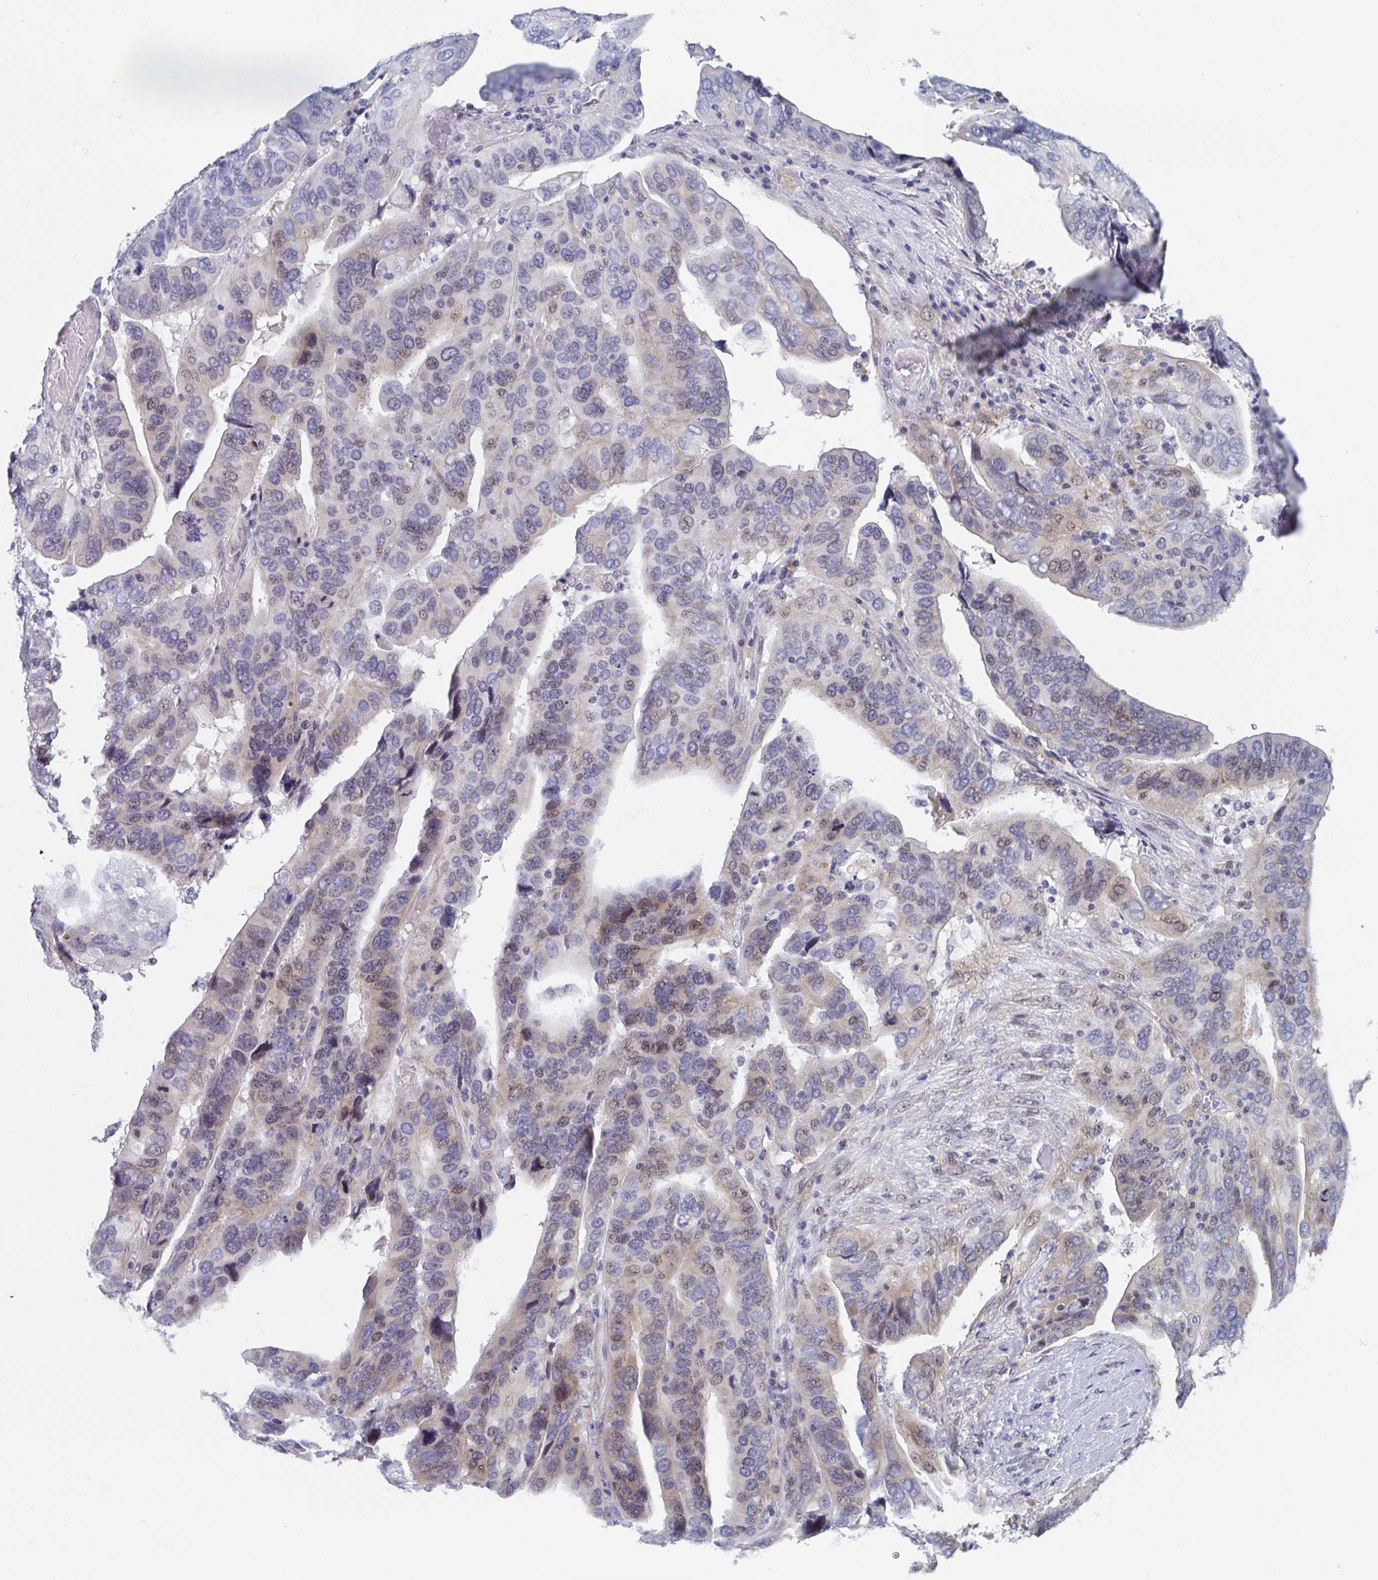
{"staining": {"intensity": "weak", "quantity": "25%-75%", "location": "cytoplasmic/membranous,nuclear"}, "tissue": "ovarian cancer", "cell_type": "Tumor cells", "image_type": "cancer", "snomed": [{"axis": "morphology", "description": "Cystadenocarcinoma, serous, NOS"}, {"axis": "topography", "description": "Ovary"}], "caption": "Serous cystadenocarcinoma (ovarian) stained with a protein marker demonstrates weak staining in tumor cells.", "gene": "CENPT", "patient": {"sex": "female", "age": 79}}